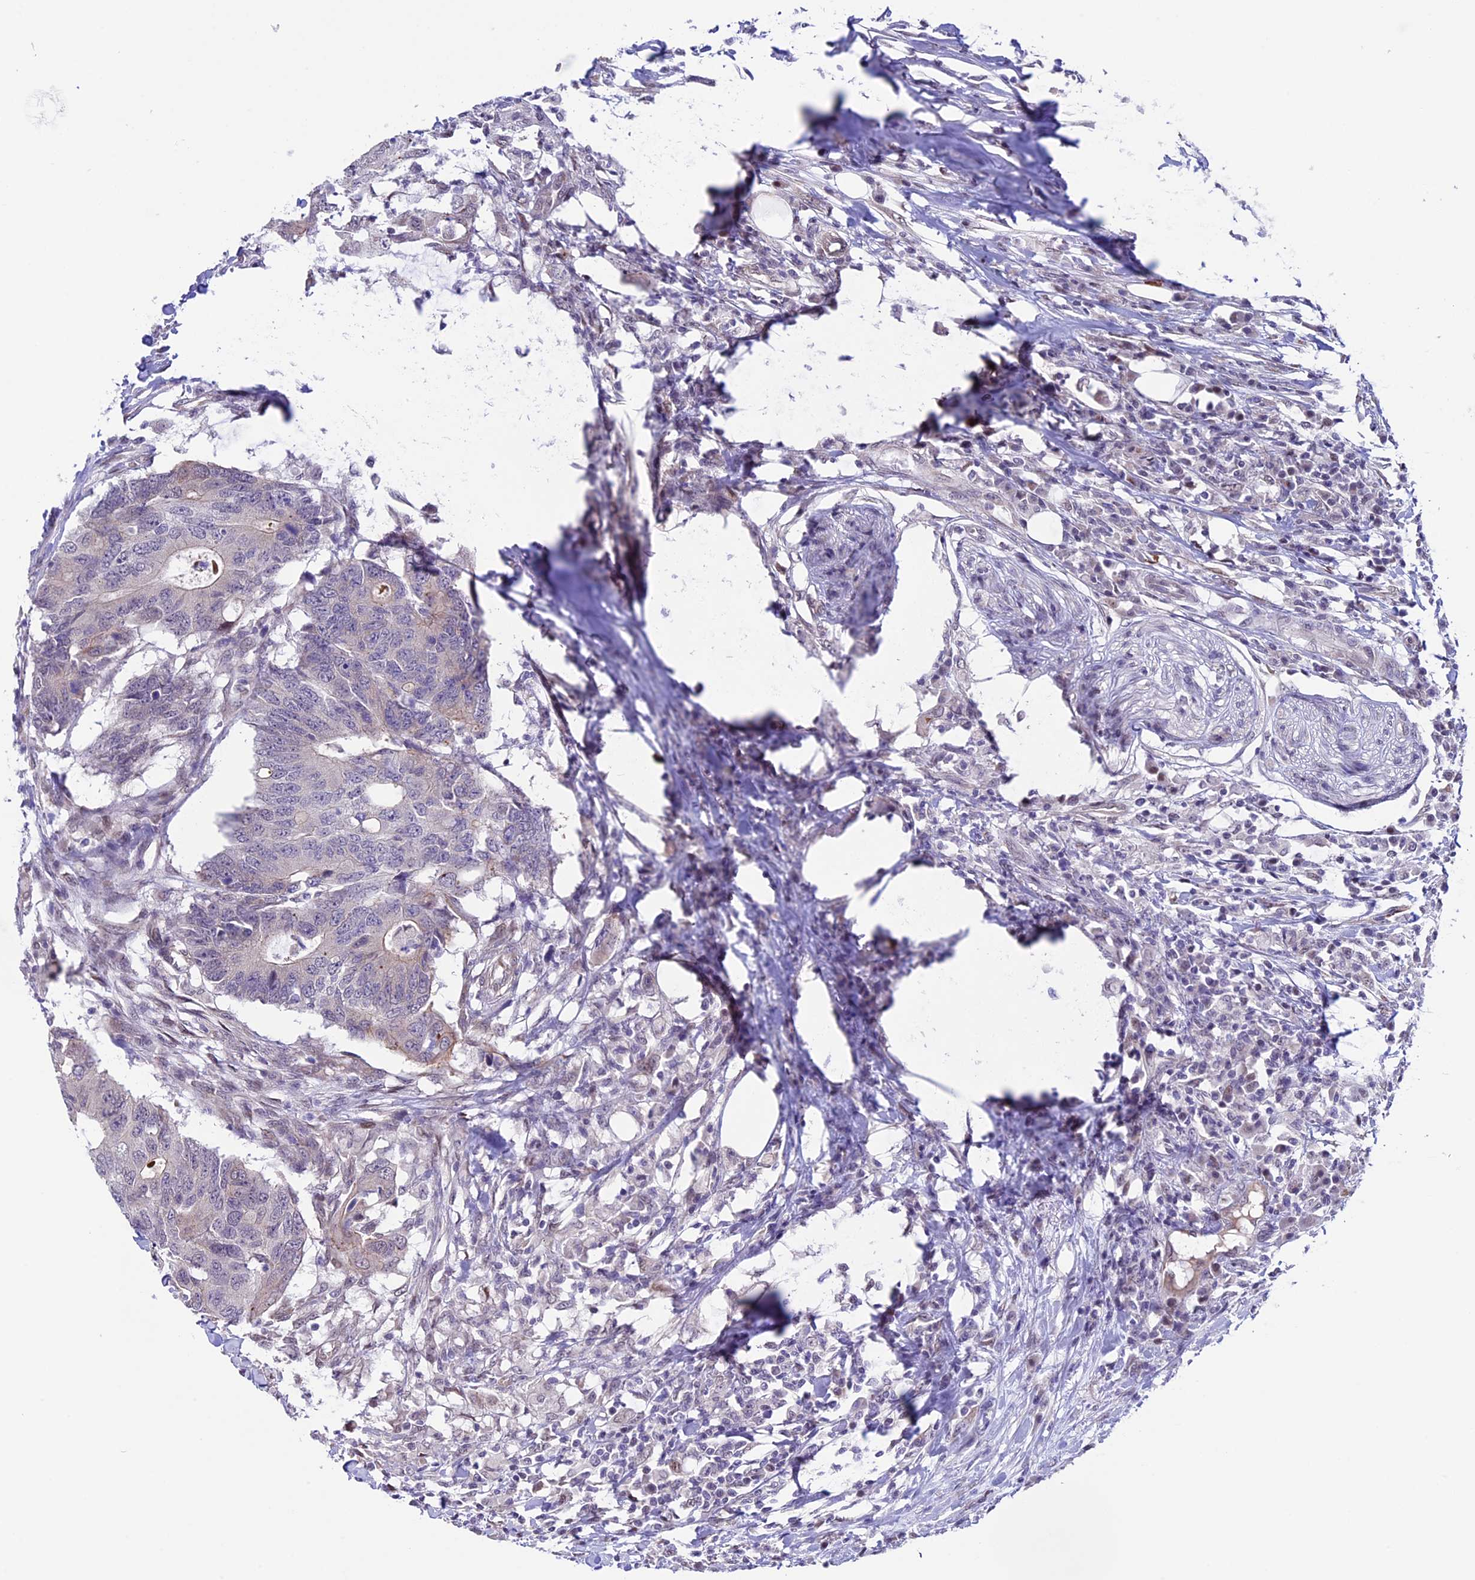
{"staining": {"intensity": "negative", "quantity": "none", "location": "none"}, "tissue": "colorectal cancer", "cell_type": "Tumor cells", "image_type": "cancer", "snomed": [{"axis": "morphology", "description": "Adenocarcinoma, NOS"}, {"axis": "topography", "description": "Colon"}], "caption": "IHC photomicrograph of adenocarcinoma (colorectal) stained for a protein (brown), which exhibits no positivity in tumor cells.", "gene": "TMEM171", "patient": {"sex": "male", "age": 71}}